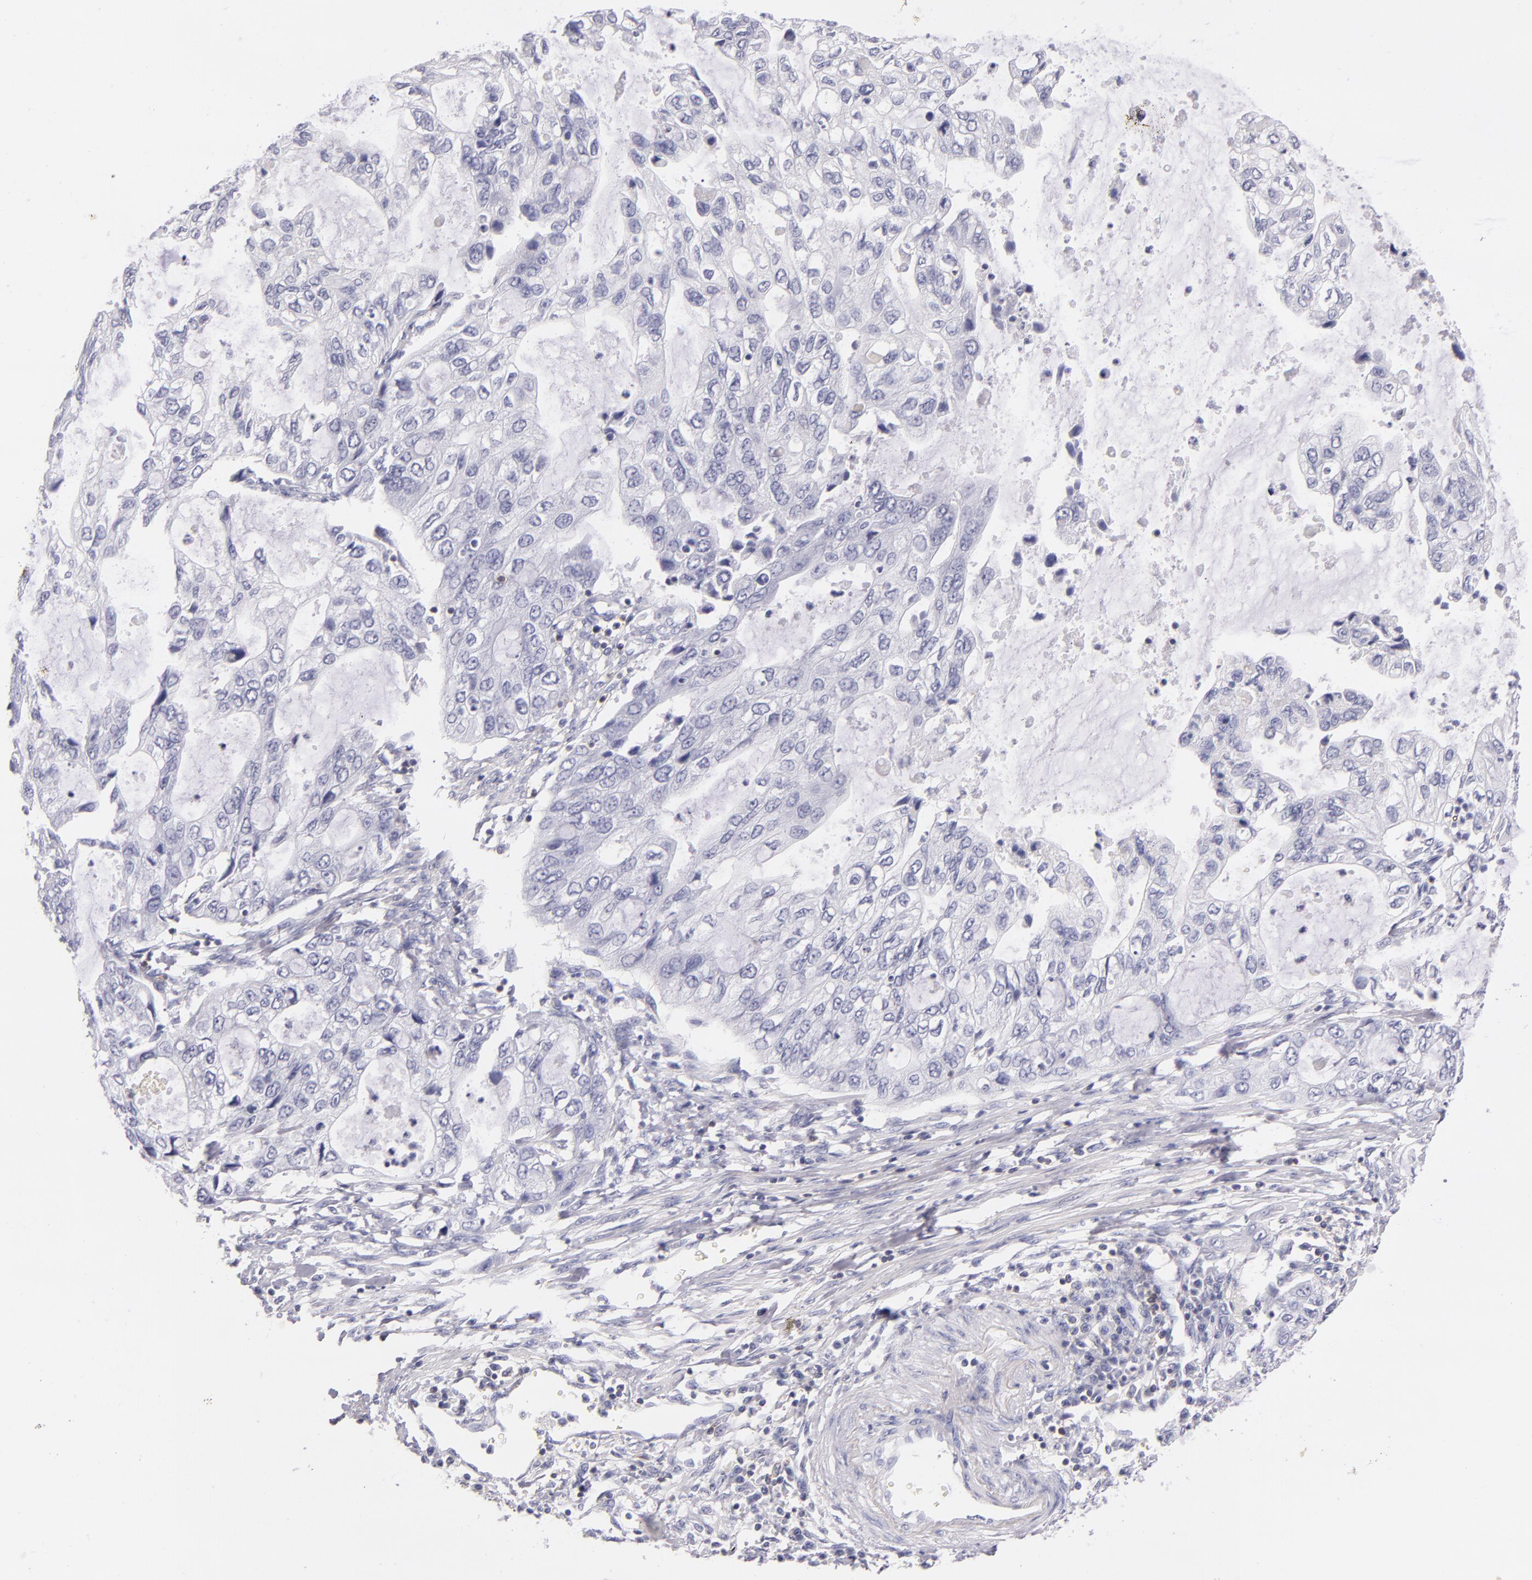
{"staining": {"intensity": "negative", "quantity": "none", "location": "none"}, "tissue": "stomach cancer", "cell_type": "Tumor cells", "image_type": "cancer", "snomed": [{"axis": "morphology", "description": "Adenocarcinoma, NOS"}, {"axis": "topography", "description": "Stomach, upper"}], "caption": "Immunohistochemistry (IHC) histopathology image of neoplastic tissue: human stomach cancer stained with DAB (3,3'-diaminobenzidine) displays no significant protein staining in tumor cells.", "gene": "CD48", "patient": {"sex": "female", "age": 52}}